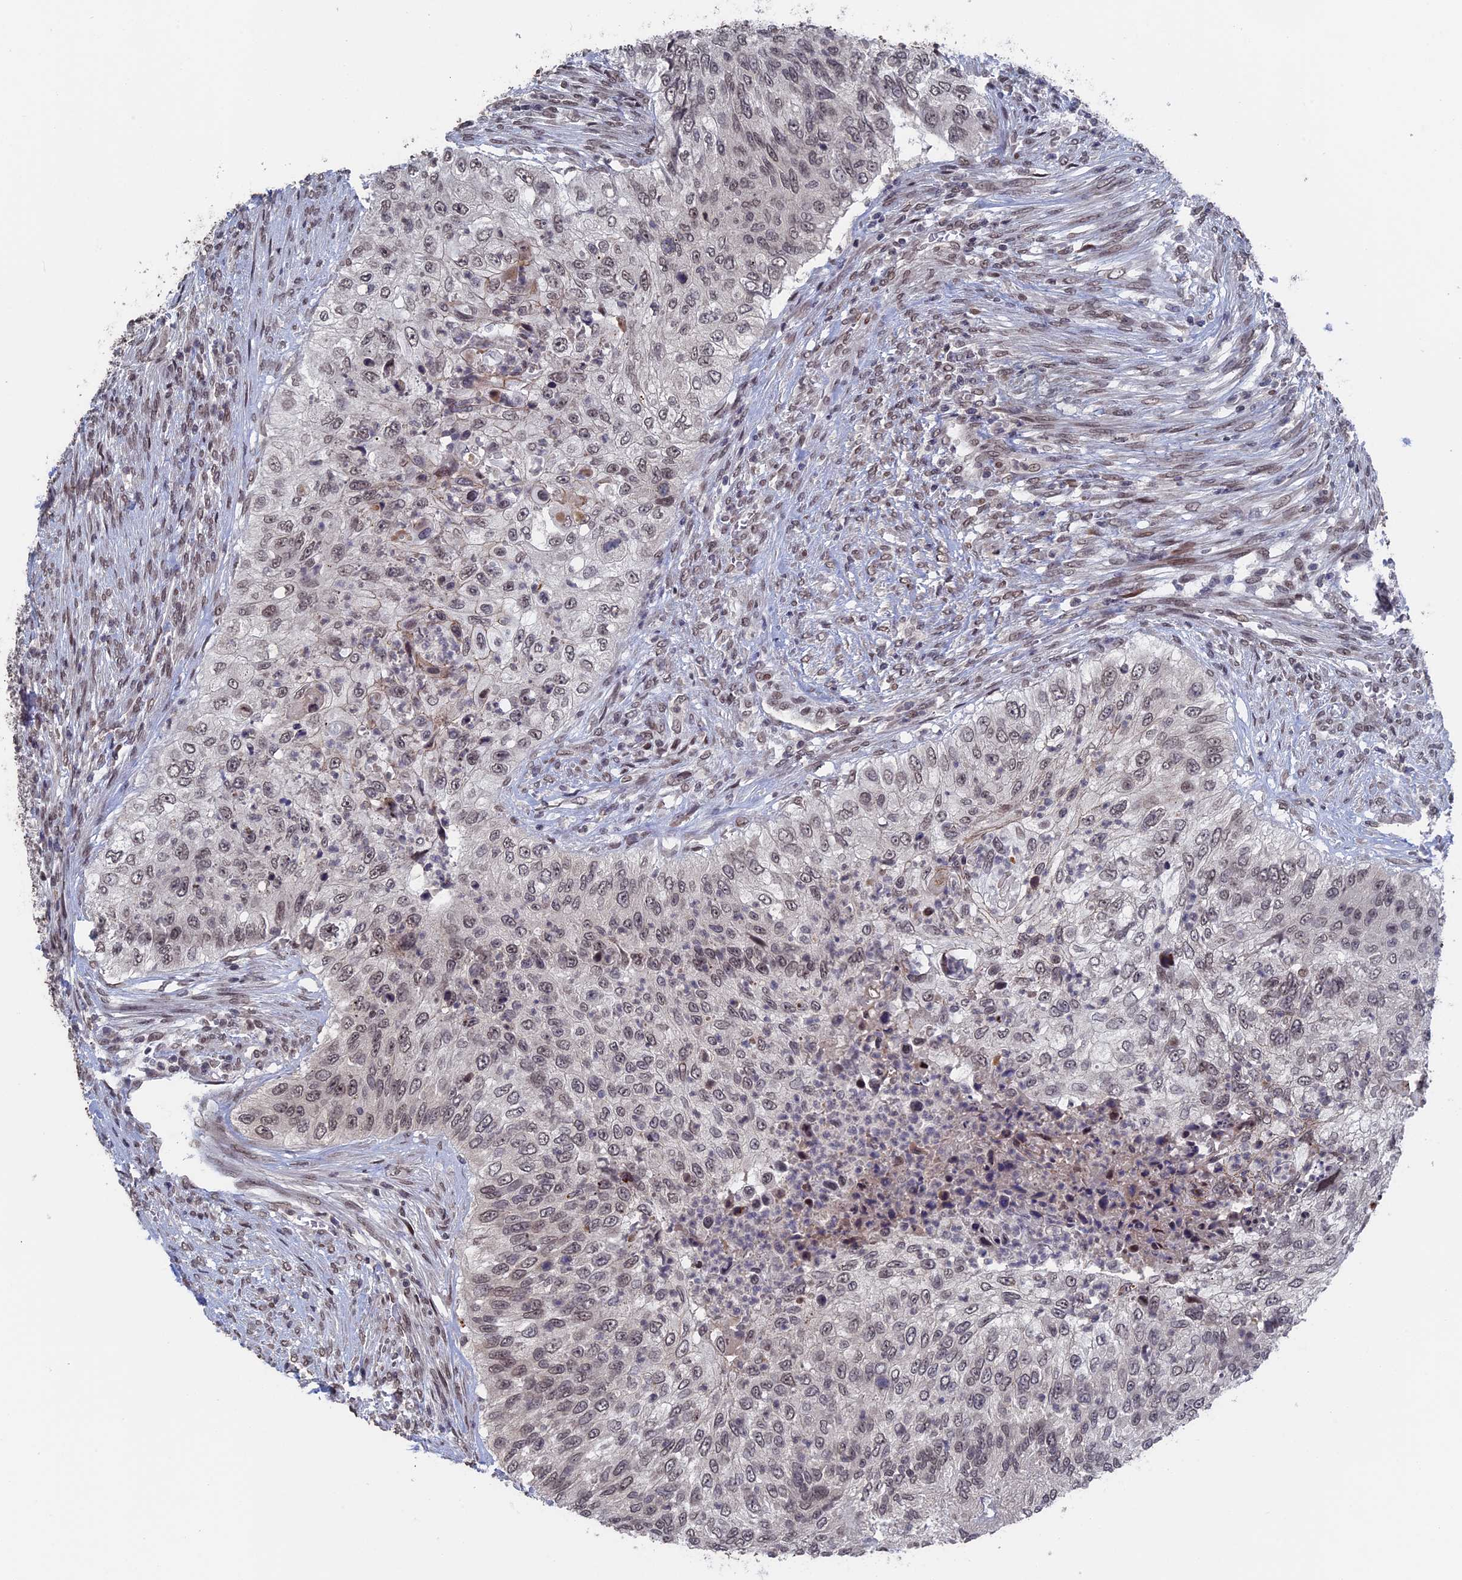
{"staining": {"intensity": "weak", "quantity": "25%-75%", "location": "nuclear"}, "tissue": "urothelial cancer", "cell_type": "Tumor cells", "image_type": "cancer", "snomed": [{"axis": "morphology", "description": "Urothelial carcinoma, High grade"}, {"axis": "topography", "description": "Urinary bladder"}], "caption": "High-magnification brightfield microscopy of high-grade urothelial carcinoma stained with DAB (3,3'-diaminobenzidine) (brown) and counterstained with hematoxylin (blue). tumor cells exhibit weak nuclear positivity is identified in approximately25%-75% of cells. (Brightfield microscopy of DAB IHC at high magnification).", "gene": "NR2C2AP", "patient": {"sex": "female", "age": 60}}